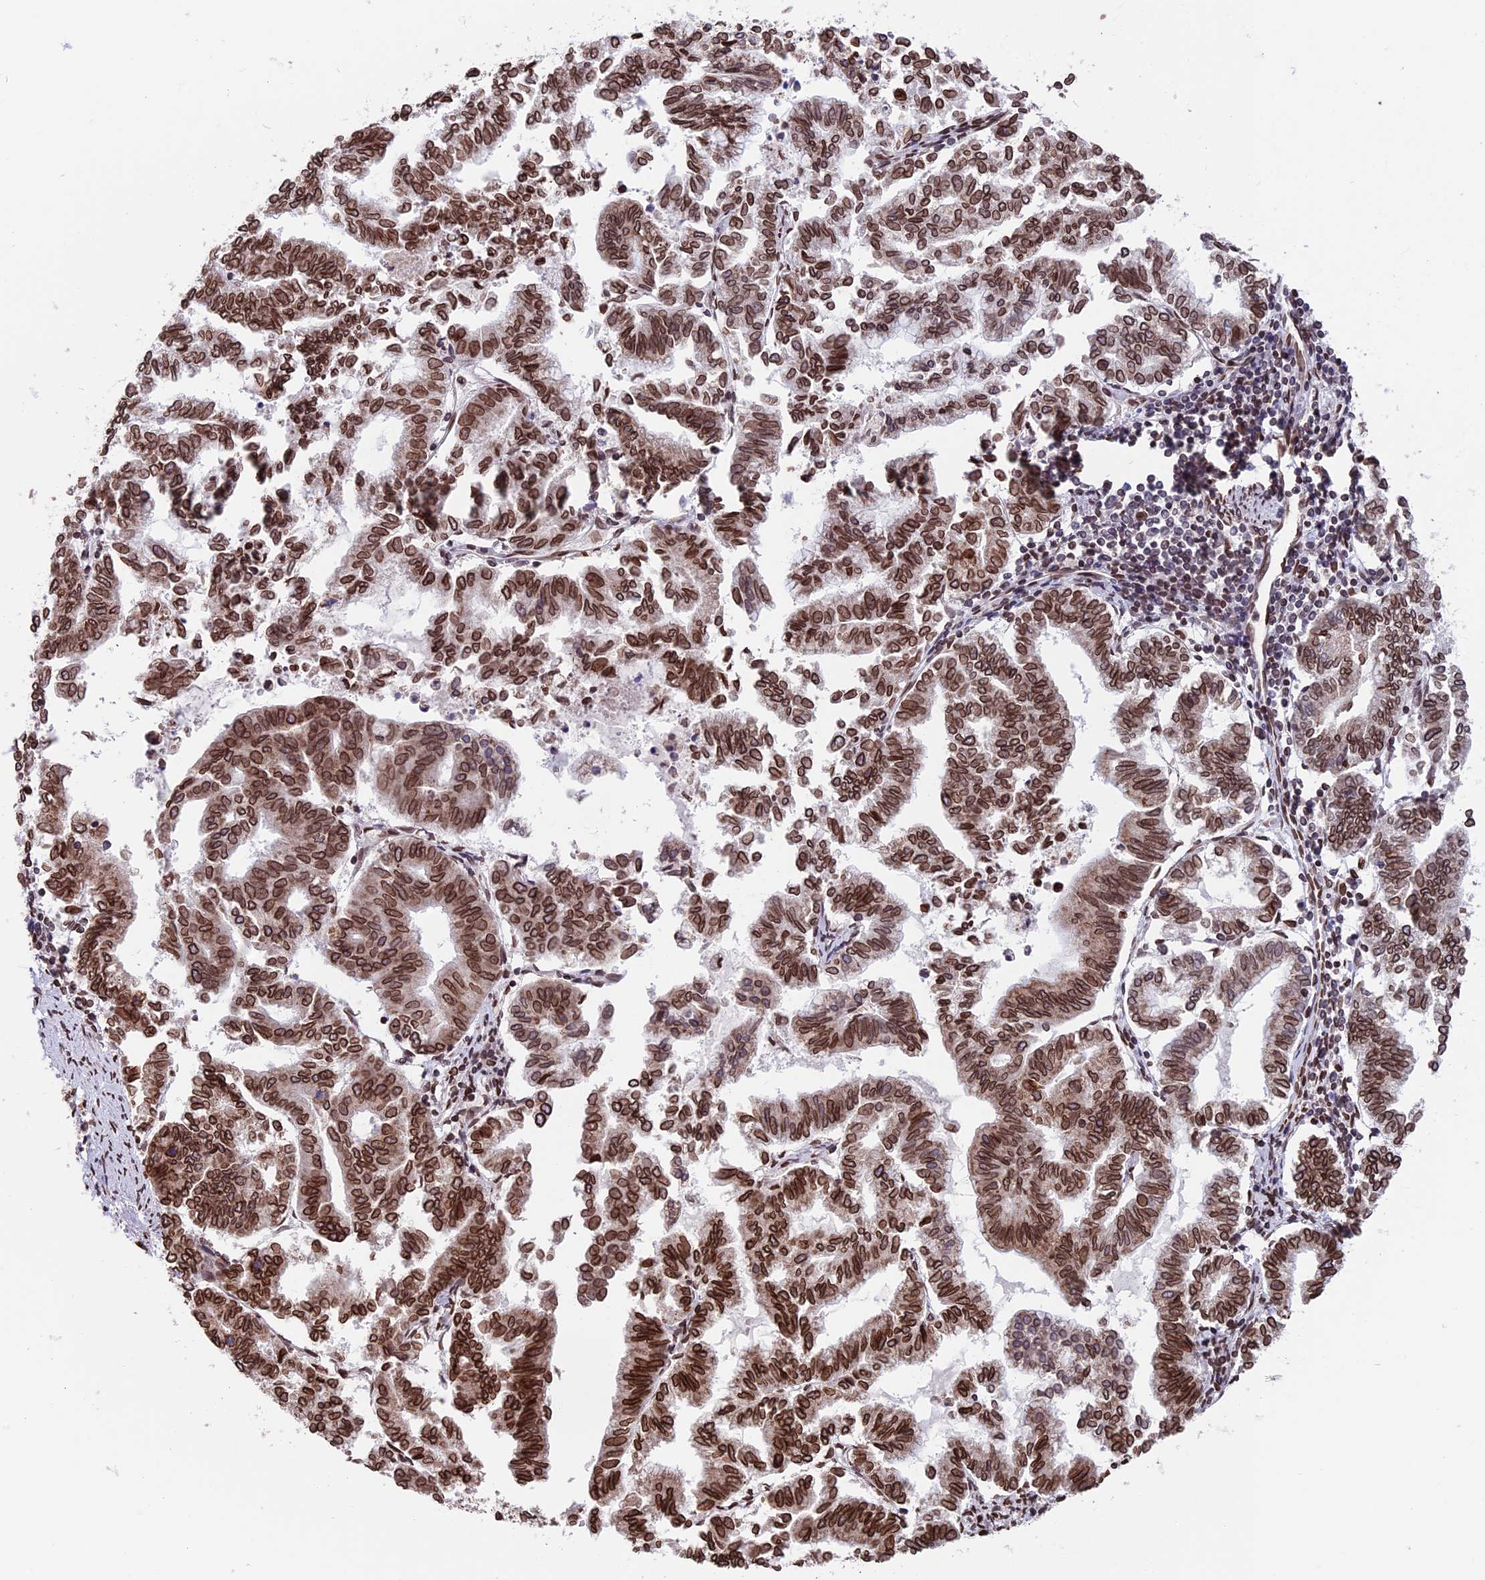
{"staining": {"intensity": "strong", "quantity": ">75%", "location": "cytoplasmic/membranous,nuclear"}, "tissue": "endometrial cancer", "cell_type": "Tumor cells", "image_type": "cancer", "snomed": [{"axis": "morphology", "description": "Adenocarcinoma, NOS"}, {"axis": "topography", "description": "Endometrium"}], "caption": "Protein expression analysis of human endometrial cancer (adenocarcinoma) reveals strong cytoplasmic/membranous and nuclear positivity in about >75% of tumor cells. (IHC, brightfield microscopy, high magnification).", "gene": "PTCHD4", "patient": {"sex": "female", "age": 79}}